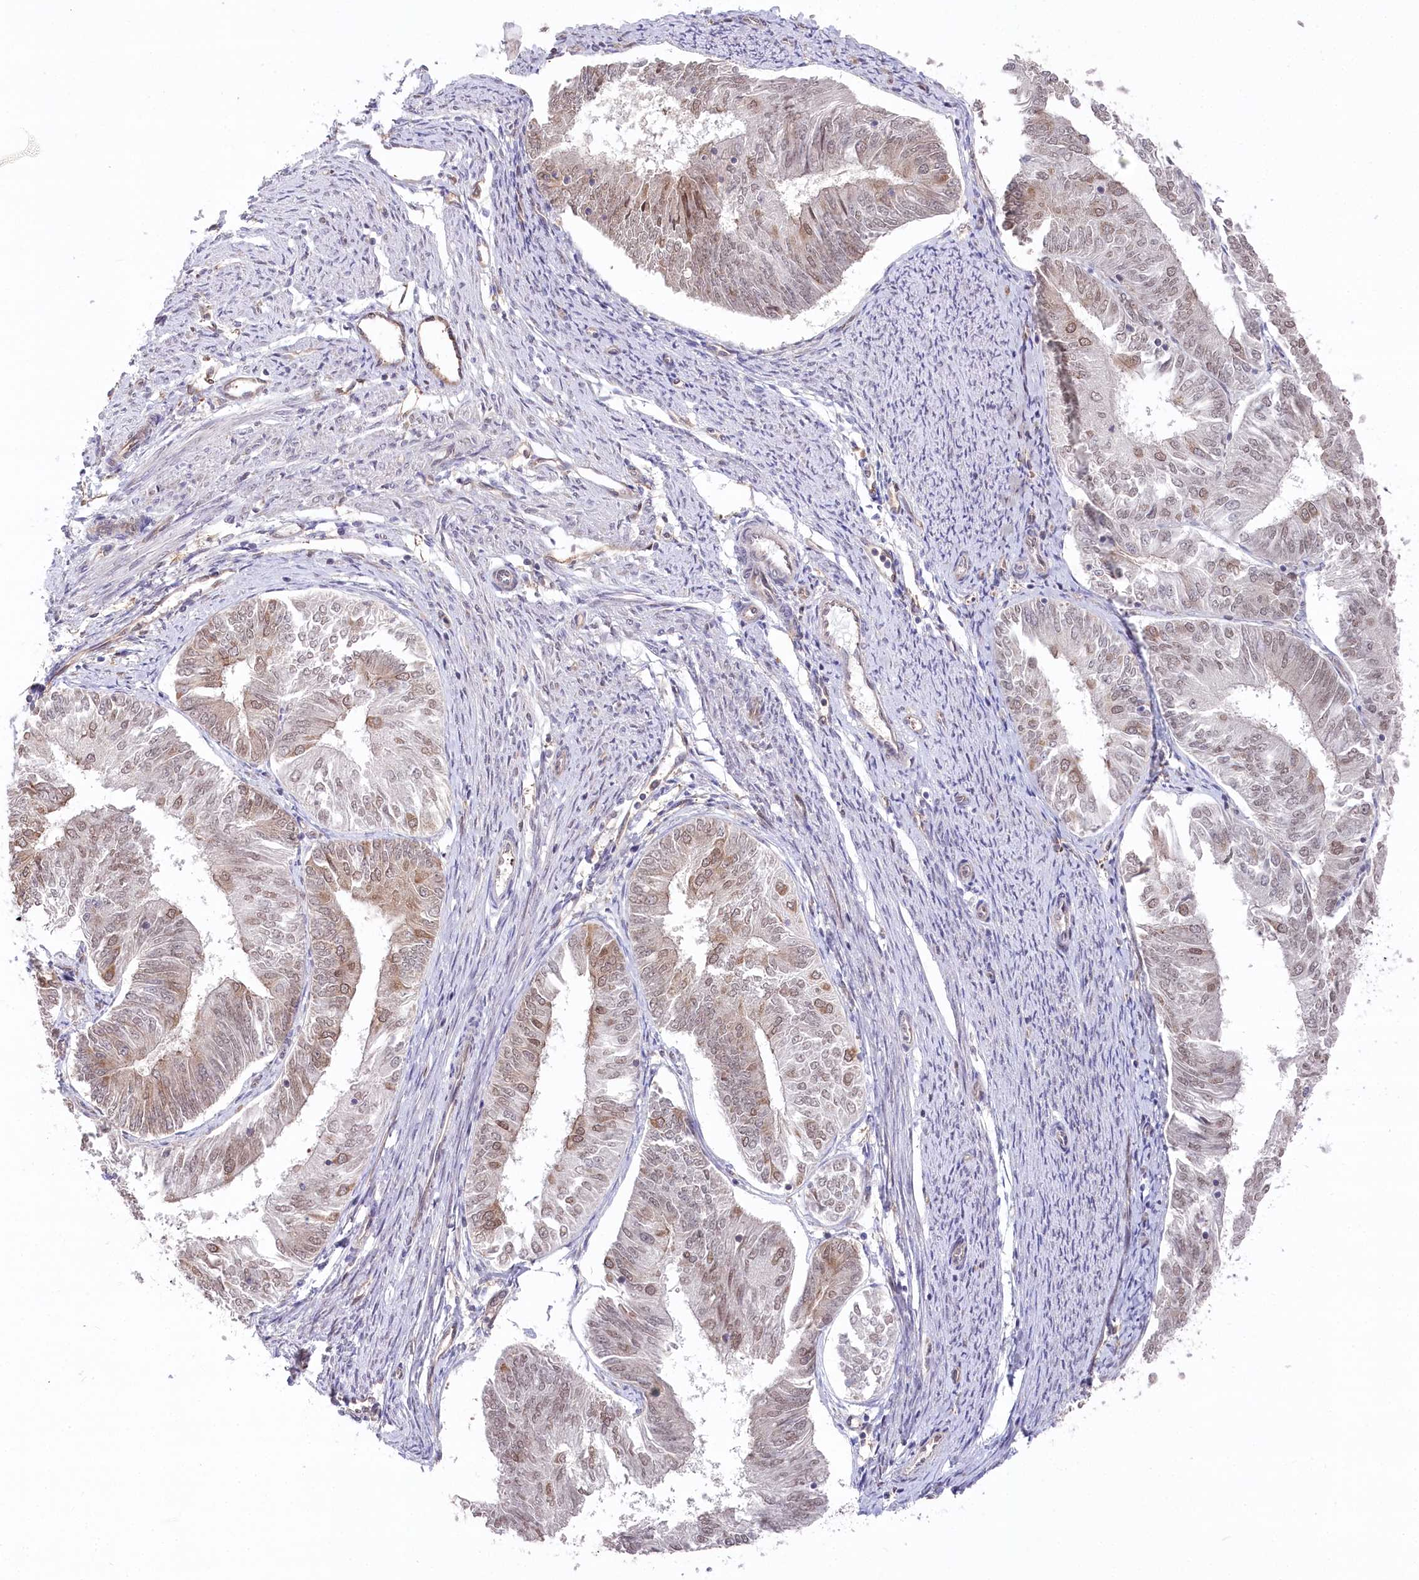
{"staining": {"intensity": "weak", "quantity": "25%-75%", "location": "cytoplasmic/membranous,nuclear"}, "tissue": "endometrial cancer", "cell_type": "Tumor cells", "image_type": "cancer", "snomed": [{"axis": "morphology", "description": "Adenocarcinoma, NOS"}, {"axis": "topography", "description": "Endometrium"}], "caption": "Endometrial adenocarcinoma stained with a protein marker displays weak staining in tumor cells.", "gene": "PPP1R21", "patient": {"sex": "female", "age": 58}}